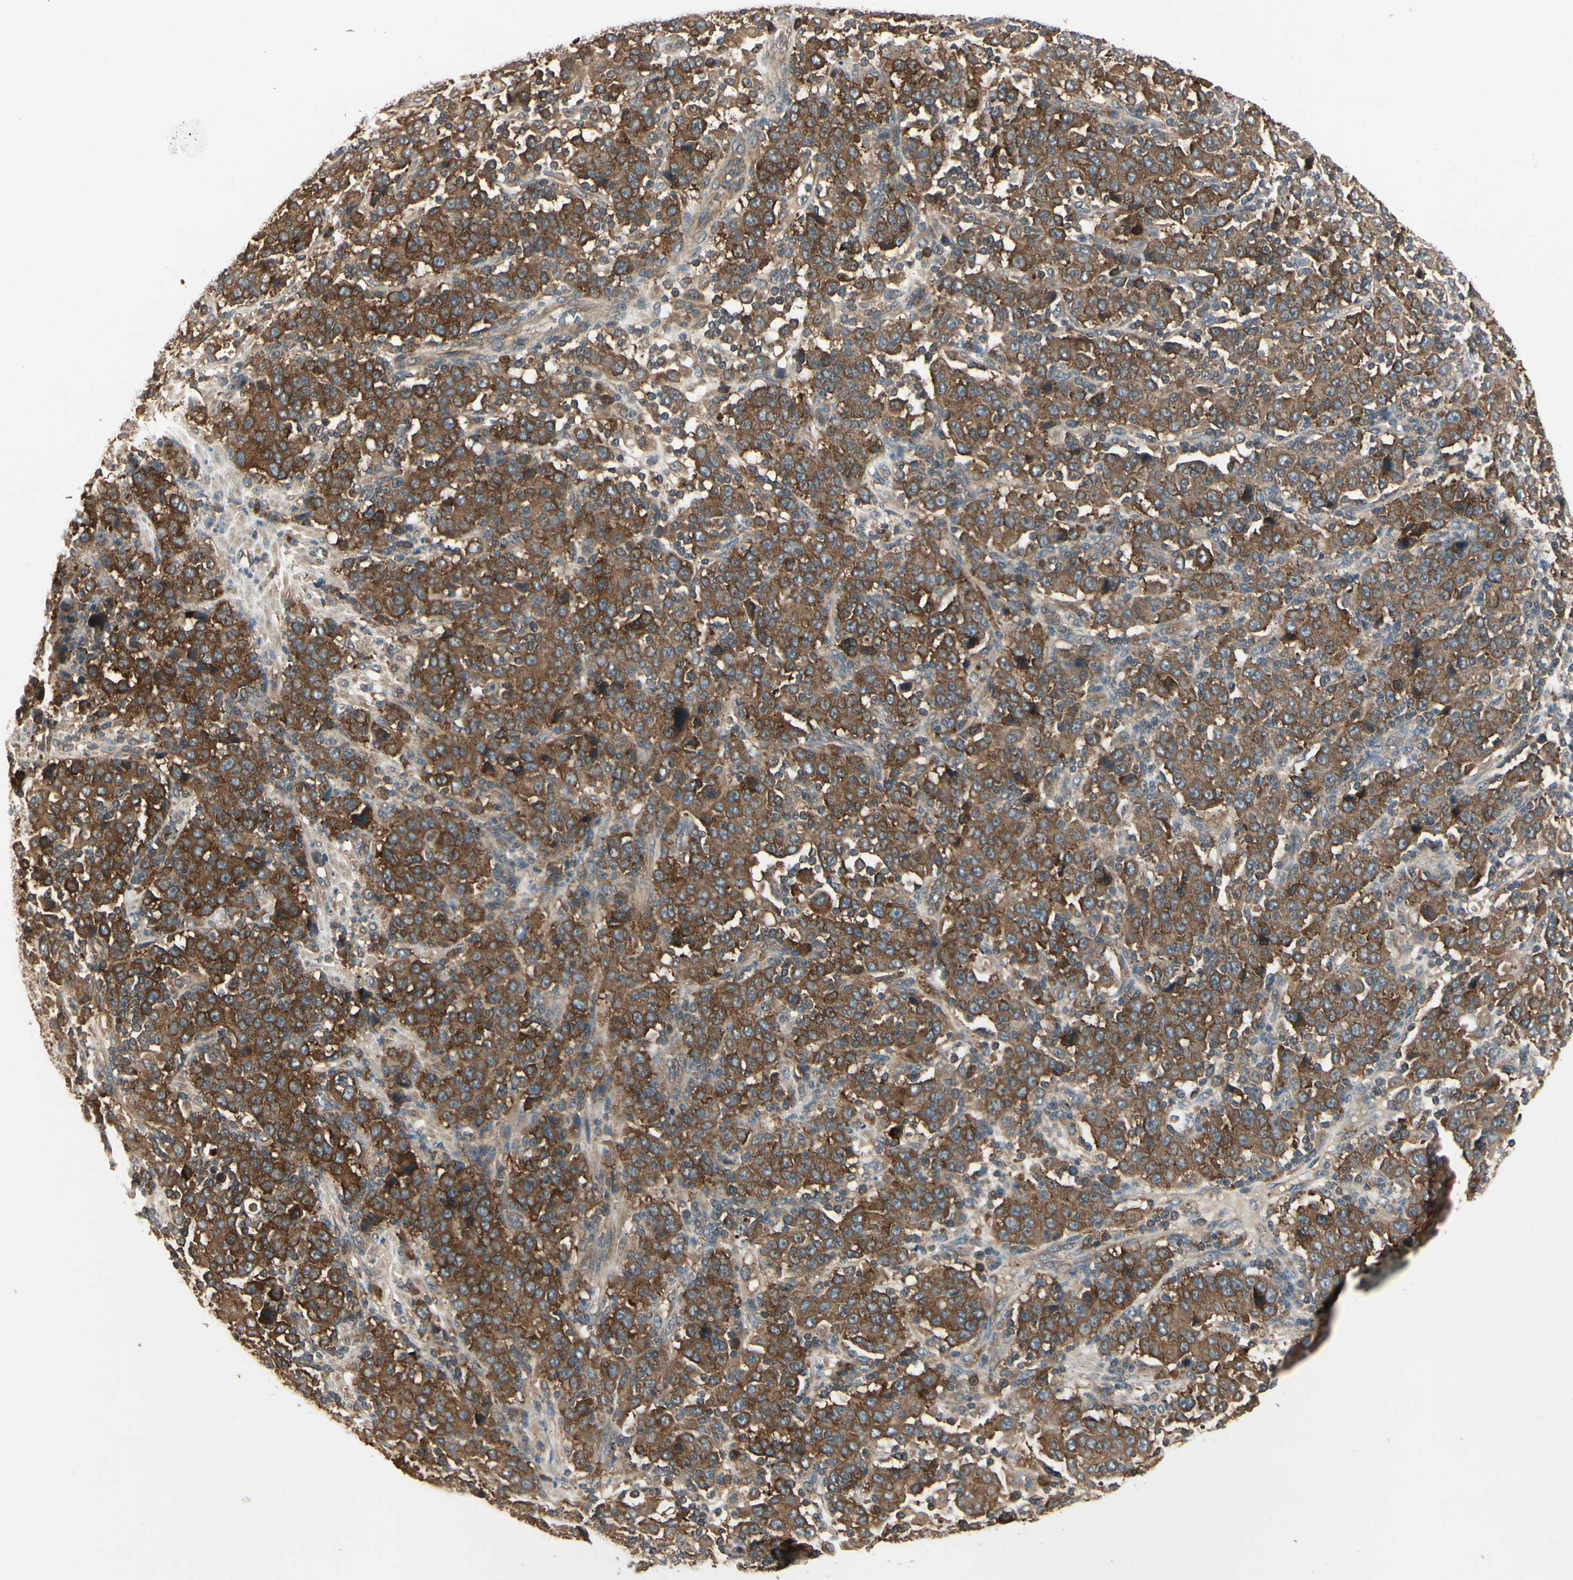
{"staining": {"intensity": "strong", "quantity": ">75%", "location": "cytoplasmic/membranous"}, "tissue": "stomach cancer", "cell_type": "Tumor cells", "image_type": "cancer", "snomed": [{"axis": "morphology", "description": "Normal tissue, NOS"}, {"axis": "morphology", "description": "Adenocarcinoma, NOS"}, {"axis": "topography", "description": "Stomach, upper"}, {"axis": "topography", "description": "Stomach"}], "caption": "Immunohistochemistry (DAB (3,3'-diaminobenzidine)) staining of stomach adenocarcinoma displays strong cytoplasmic/membranous protein expression in about >75% of tumor cells.", "gene": "CCT7", "patient": {"sex": "male", "age": 59}}